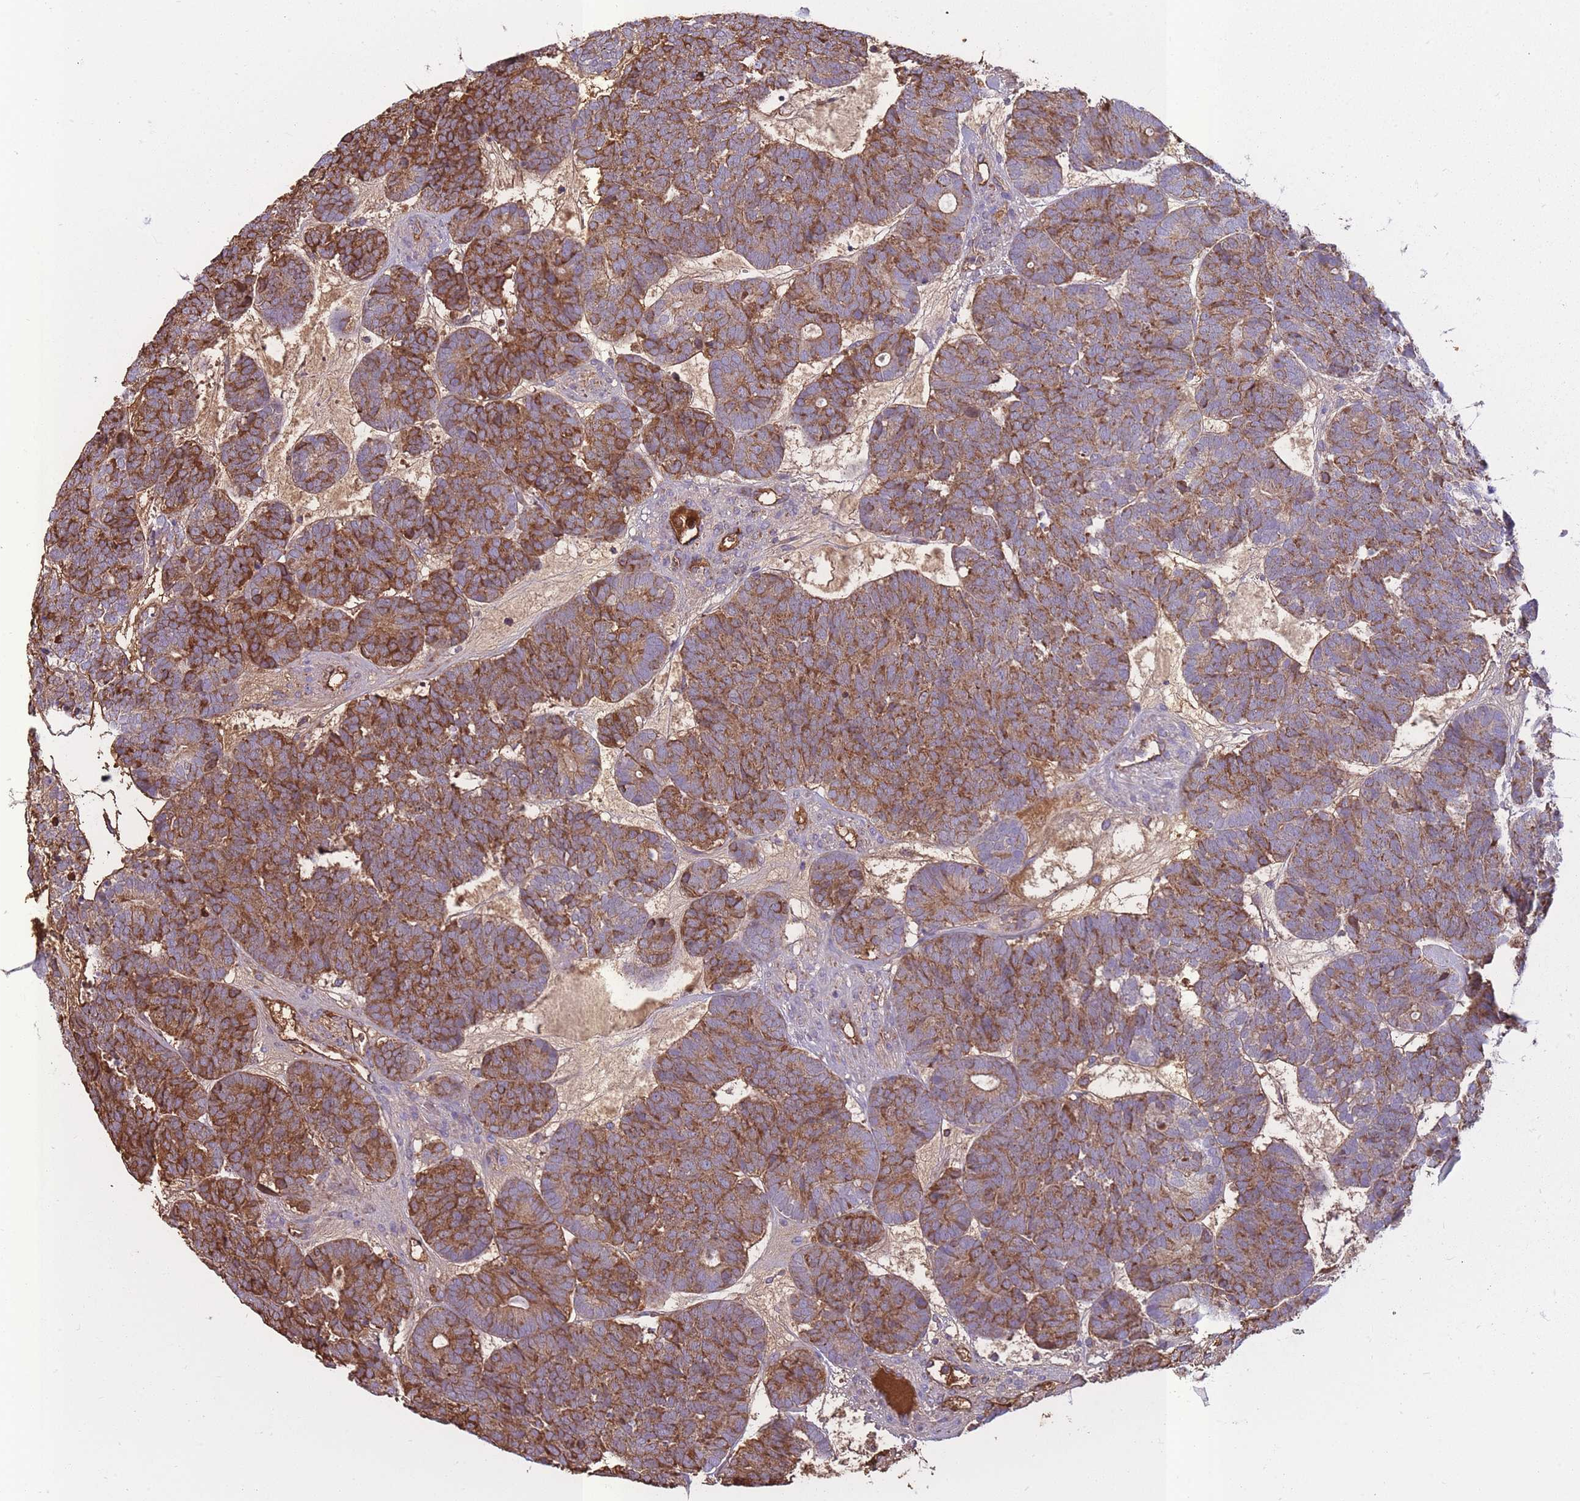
{"staining": {"intensity": "moderate", "quantity": ">75%", "location": "cytoplasmic/membranous"}, "tissue": "head and neck cancer", "cell_type": "Tumor cells", "image_type": "cancer", "snomed": [{"axis": "morphology", "description": "Adenocarcinoma, NOS"}, {"axis": "topography", "description": "Head-Neck"}], "caption": "Tumor cells reveal medium levels of moderate cytoplasmic/membranous positivity in approximately >75% of cells in human head and neck adenocarcinoma.", "gene": "KAT2A", "patient": {"sex": "female", "age": 81}}